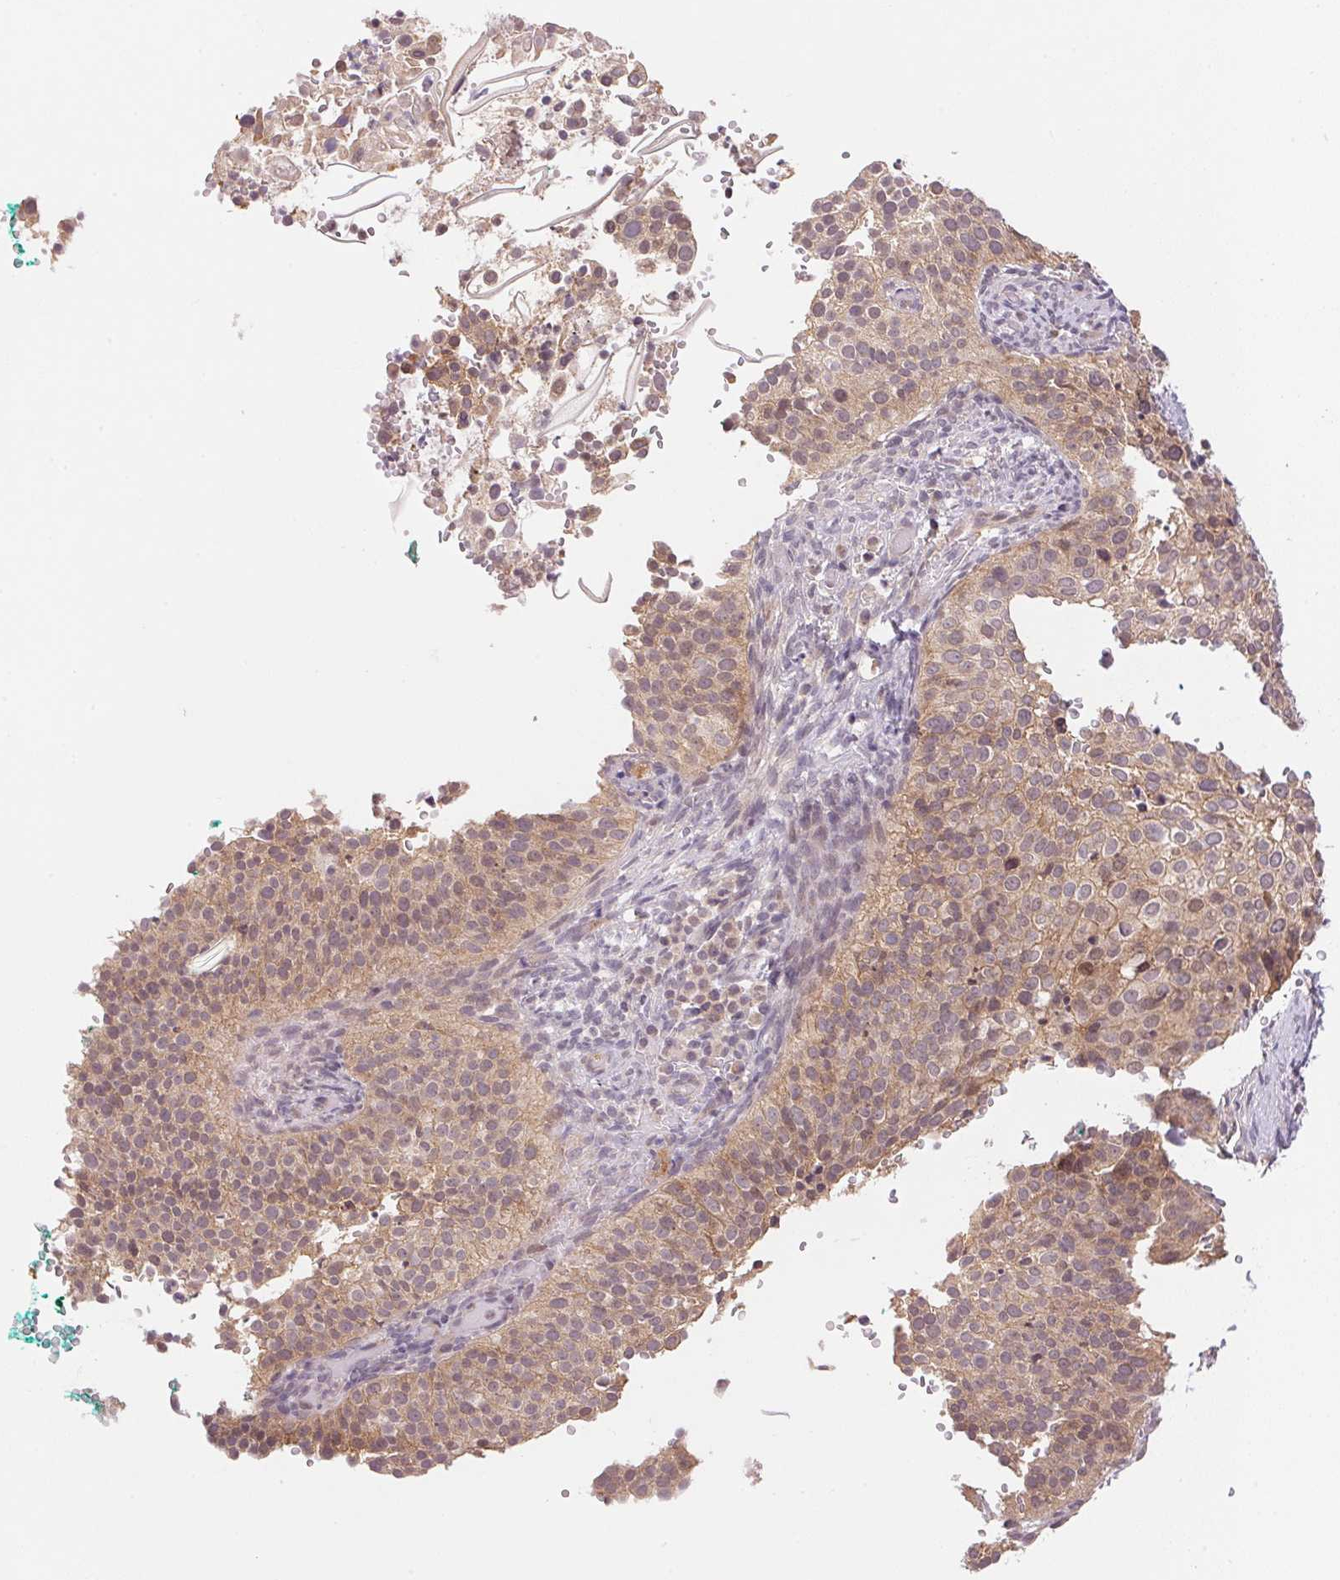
{"staining": {"intensity": "weak", "quantity": ">75%", "location": "cytoplasmic/membranous"}, "tissue": "cervical cancer", "cell_type": "Tumor cells", "image_type": "cancer", "snomed": [{"axis": "morphology", "description": "Squamous cell carcinoma, NOS"}, {"axis": "topography", "description": "Cervix"}], "caption": "Cervical cancer (squamous cell carcinoma) was stained to show a protein in brown. There is low levels of weak cytoplasmic/membranous staining in approximately >75% of tumor cells.", "gene": "BNIP5", "patient": {"sex": "female", "age": 44}}